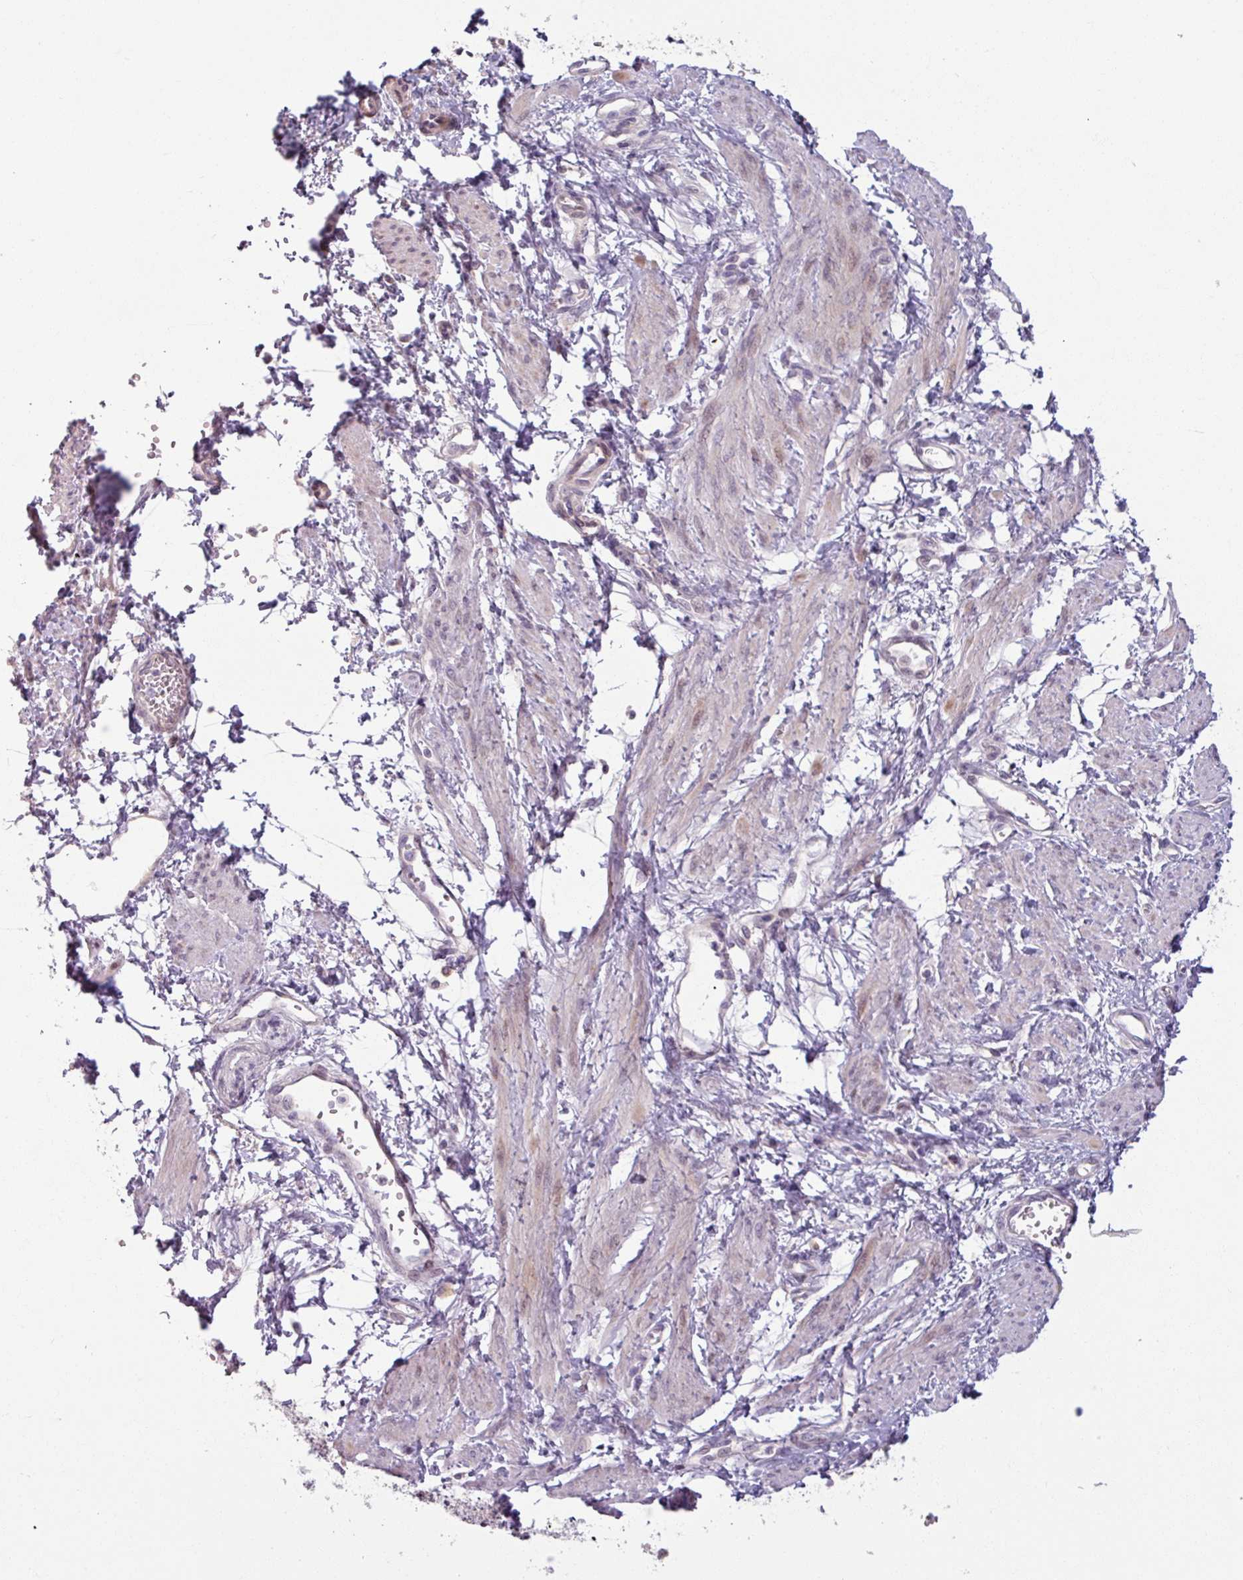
{"staining": {"intensity": "weak", "quantity": "<25%", "location": "nuclear"}, "tissue": "smooth muscle", "cell_type": "Smooth muscle cells", "image_type": "normal", "snomed": [{"axis": "morphology", "description": "Normal tissue, NOS"}, {"axis": "topography", "description": "Smooth muscle"}, {"axis": "topography", "description": "Uterus"}], "caption": "The micrograph exhibits no staining of smooth muscle cells in benign smooth muscle.", "gene": "OGFOD3", "patient": {"sex": "female", "age": 39}}